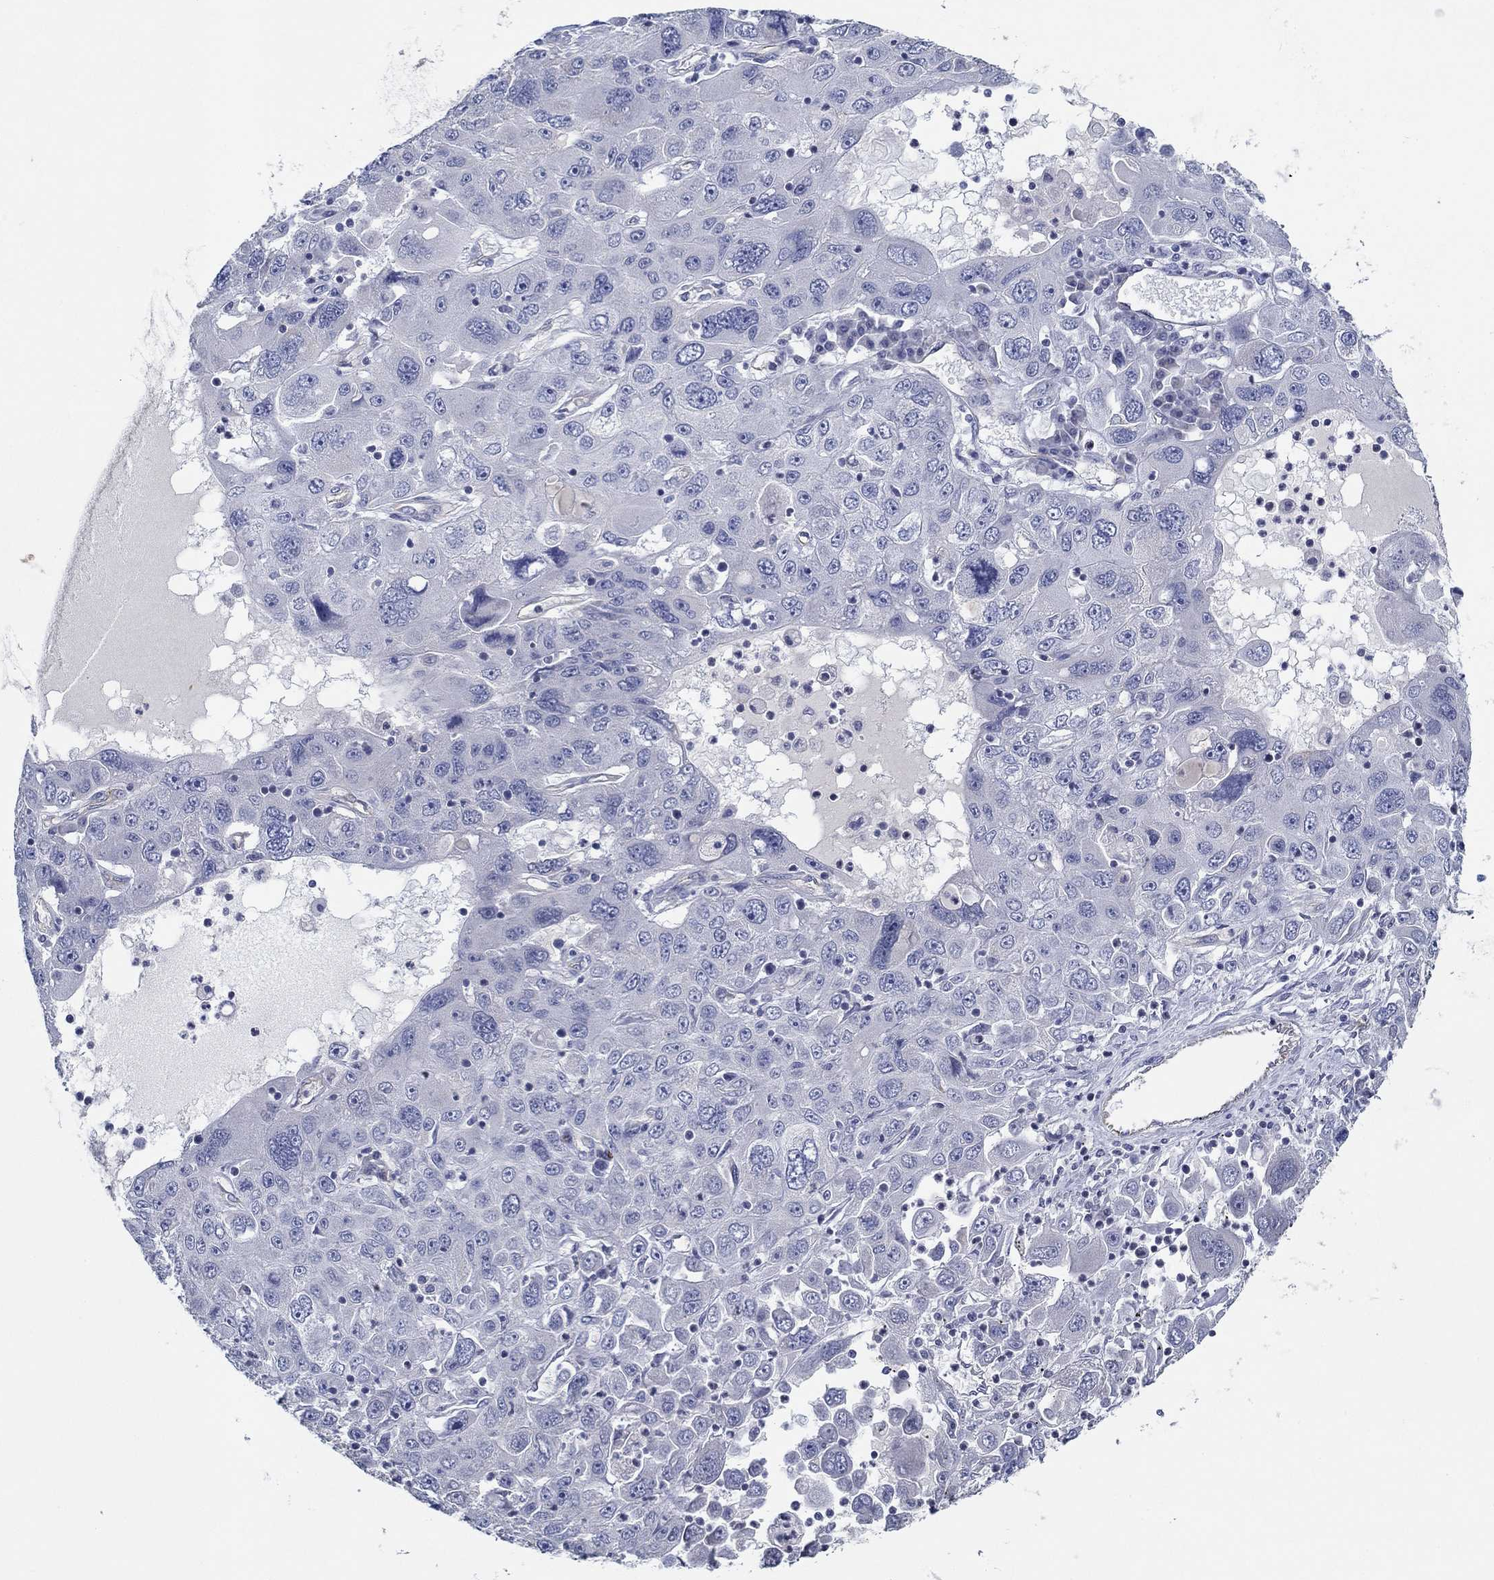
{"staining": {"intensity": "negative", "quantity": "none", "location": "none"}, "tissue": "stomach cancer", "cell_type": "Tumor cells", "image_type": "cancer", "snomed": [{"axis": "morphology", "description": "Adenocarcinoma, NOS"}, {"axis": "topography", "description": "Stomach"}], "caption": "Immunohistochemical staining of stomach cancer (adenocarcinoma) exhibits no significant staining in tumor cells.", "gene": "GJA5", "patient": {"sex": "male", "age": 56}}